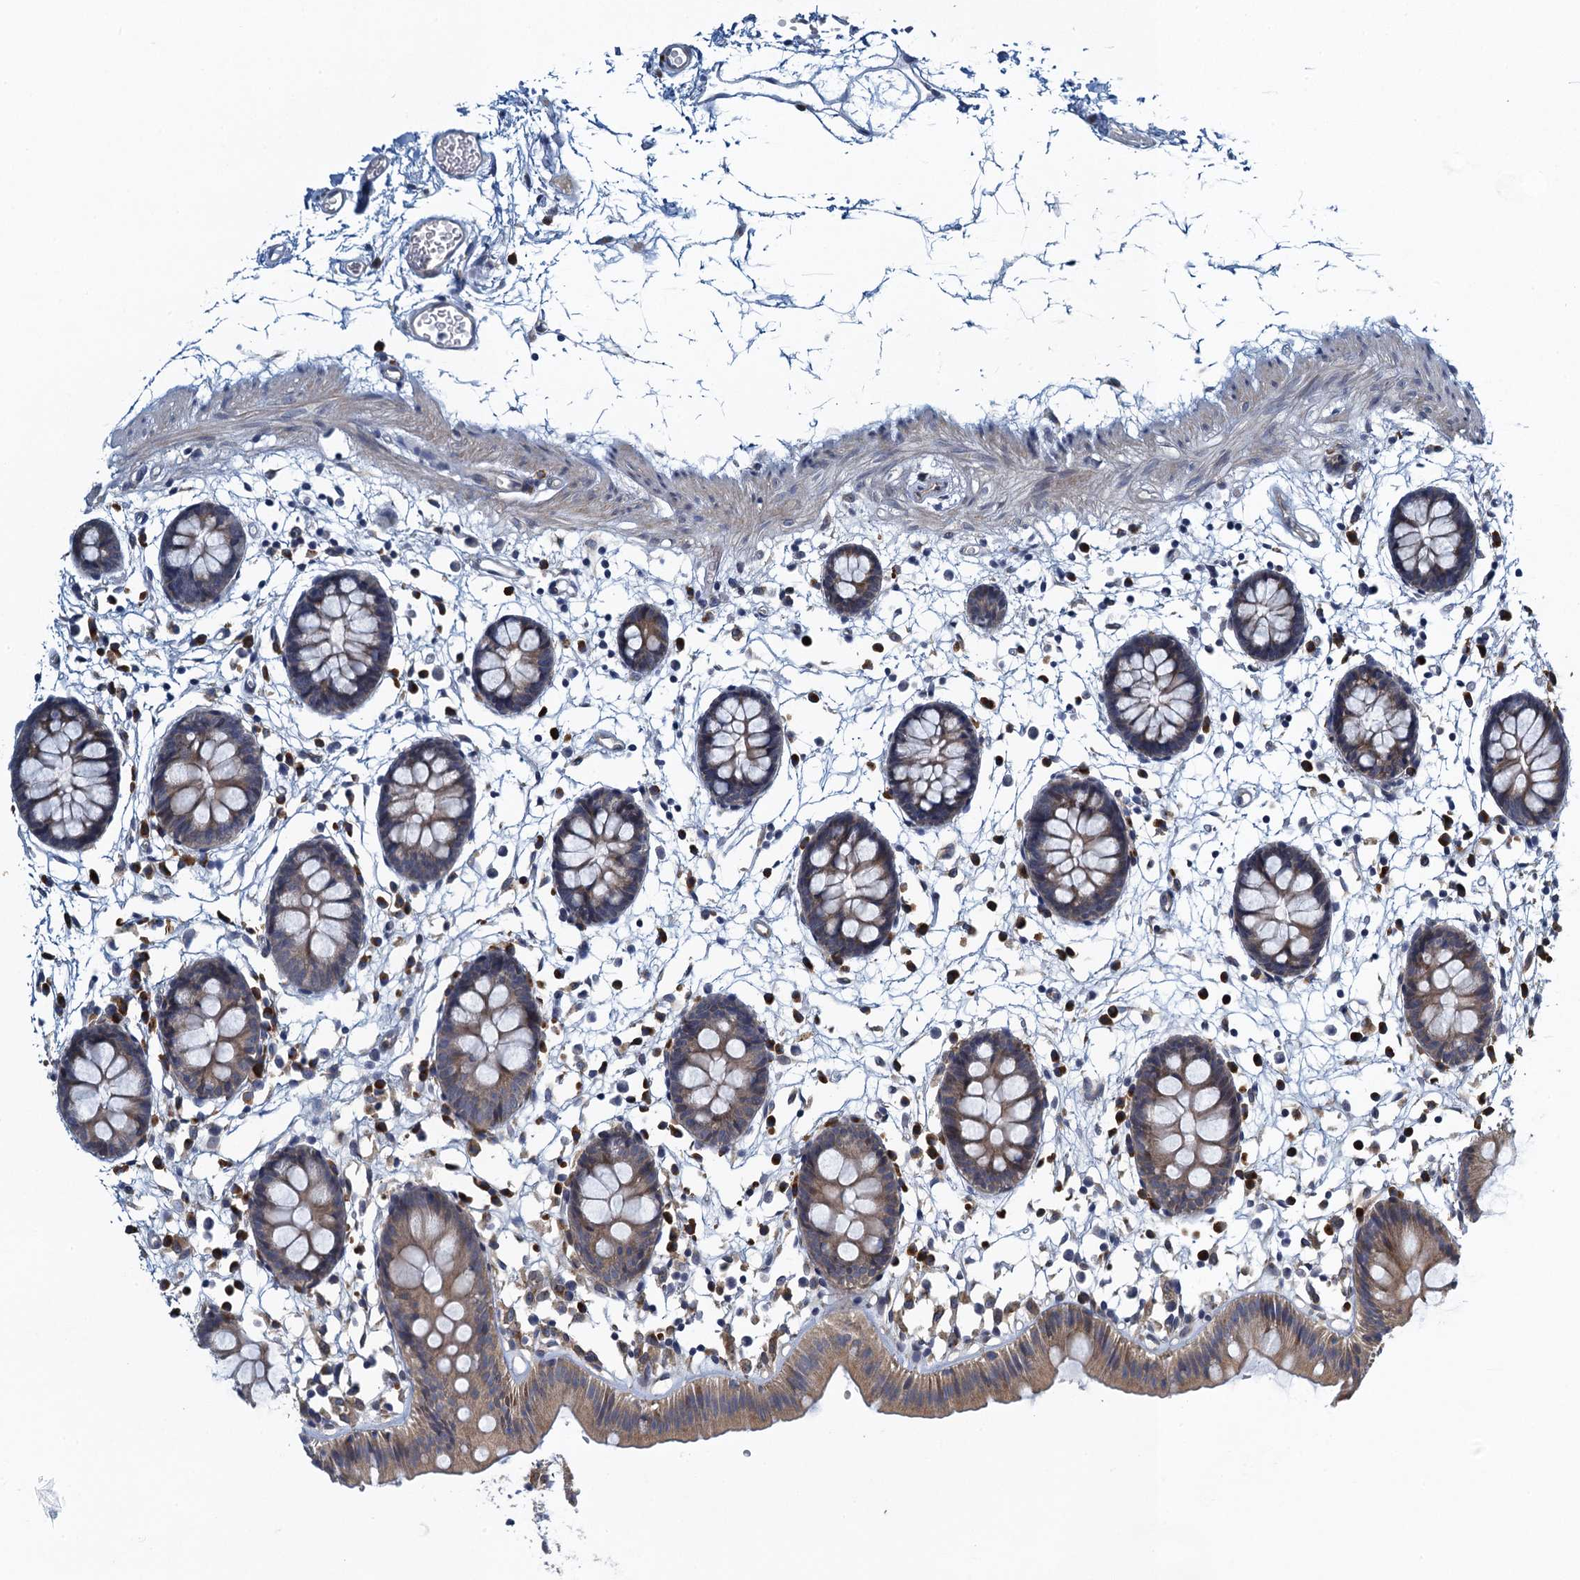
{"staining": {"intensity": "negative", "quantity": "none", "location": "none"}, "tissue": "colon", "cell_type": "Endothelial cells", "image_type": "normal", "snomed": [{"axis": "morphology", "description": "Normal tissue, NOS"}, {"axis": "topography", "description": "Colon"}], "caption": "Photomicrograph shows no protein staining in endothelial cells of benign colon.", "gene": "ALG2", "patient": {"sex": "male", "age": 56}}